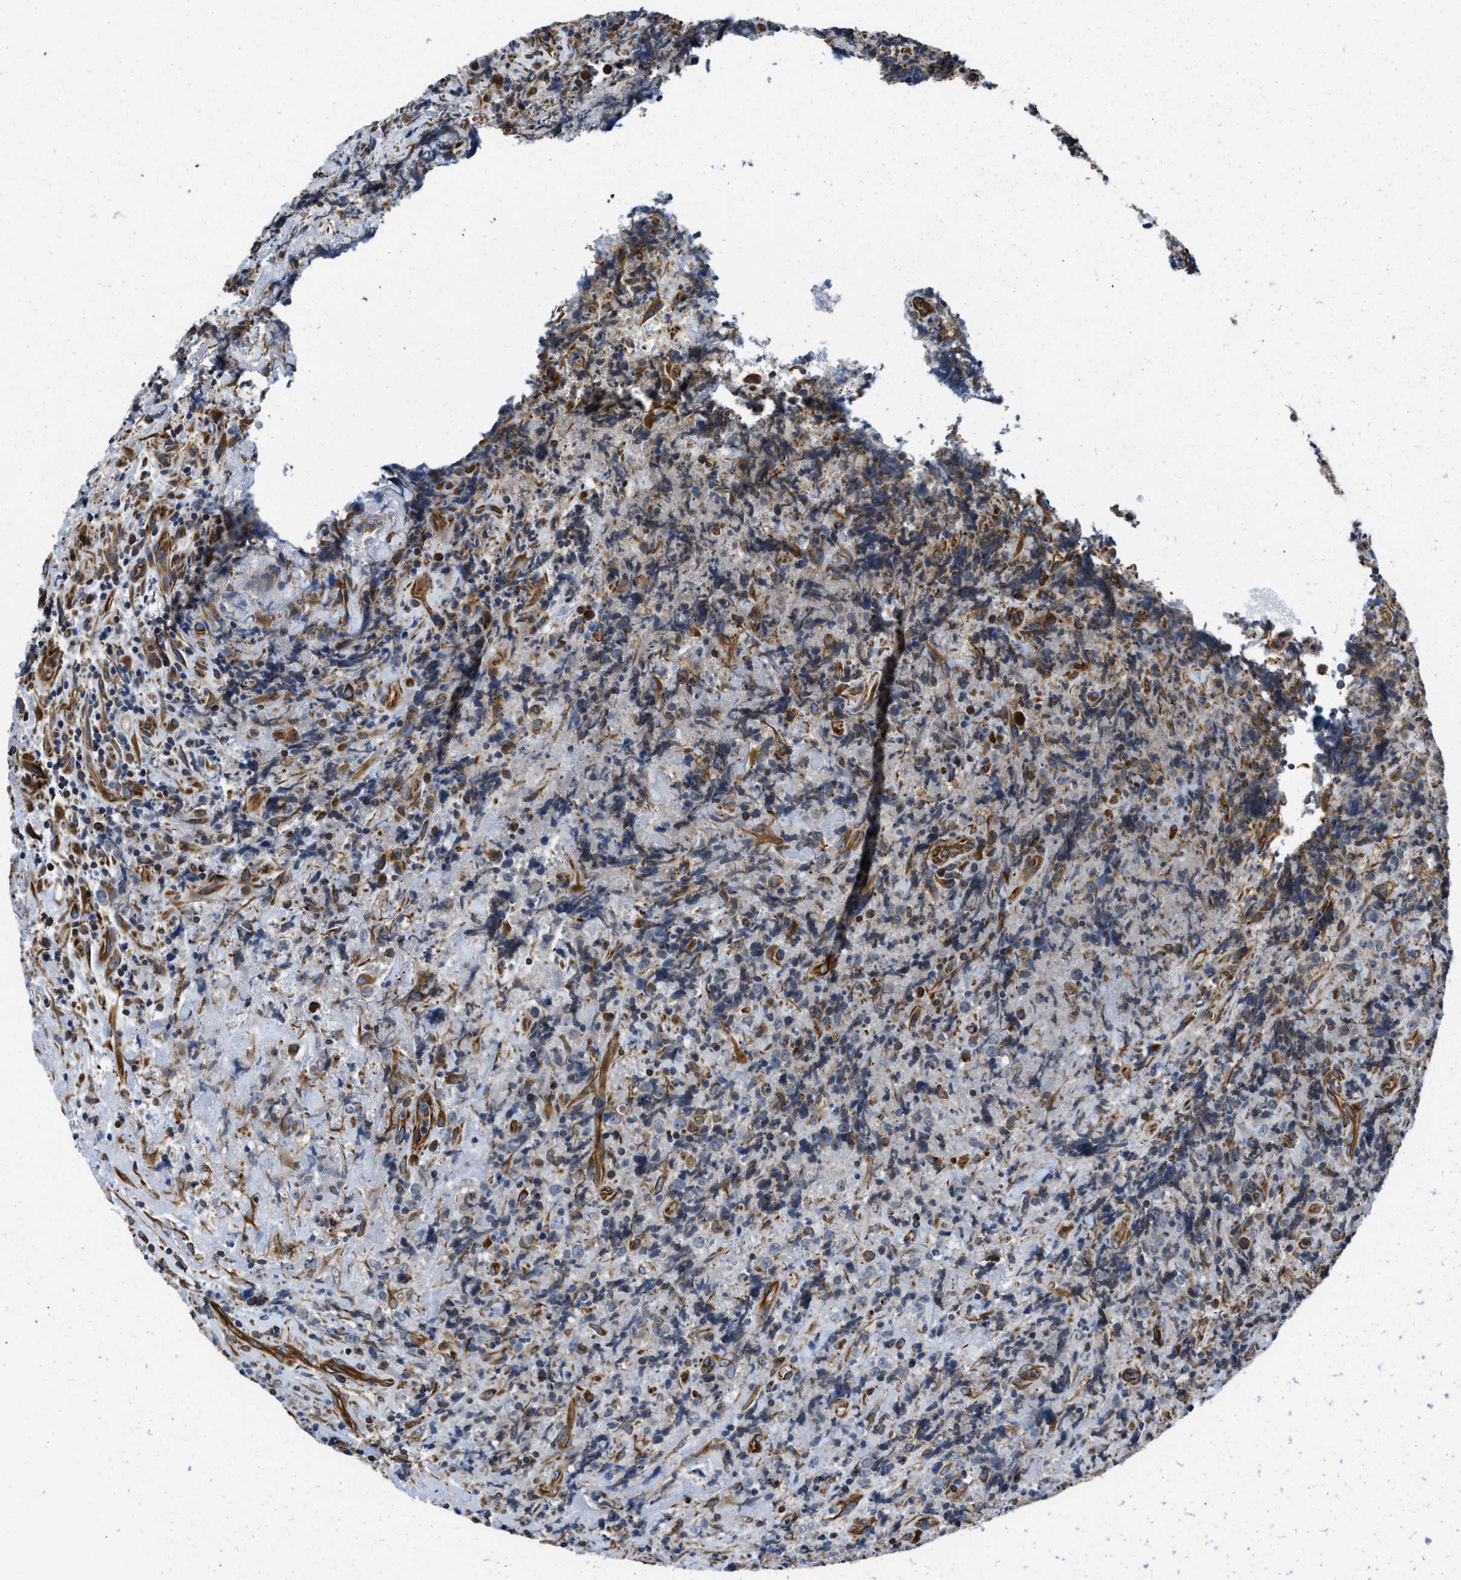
{"staining": {"intensity": "moderate", "quantity": "<25%", "location": "cytoplasmic/membranous"}, "tissue": "lymphoma", "cell_type": "Tumor cells", "image_type": "cancer", "snomed": [{"axis": "morphology", "description": "Malignant lymphoma, non-Hodgkin's type, High grade"}, {"axis": "topography", "description": "Tonsil"}], "caption": "High-grade malignant lymphoma, non-Hodgkin's type stained with a protein marker reveals moderate staining in tumor cells.", "gene": "HSD17B12", "patient": {"sex": "female", "age": 36}}